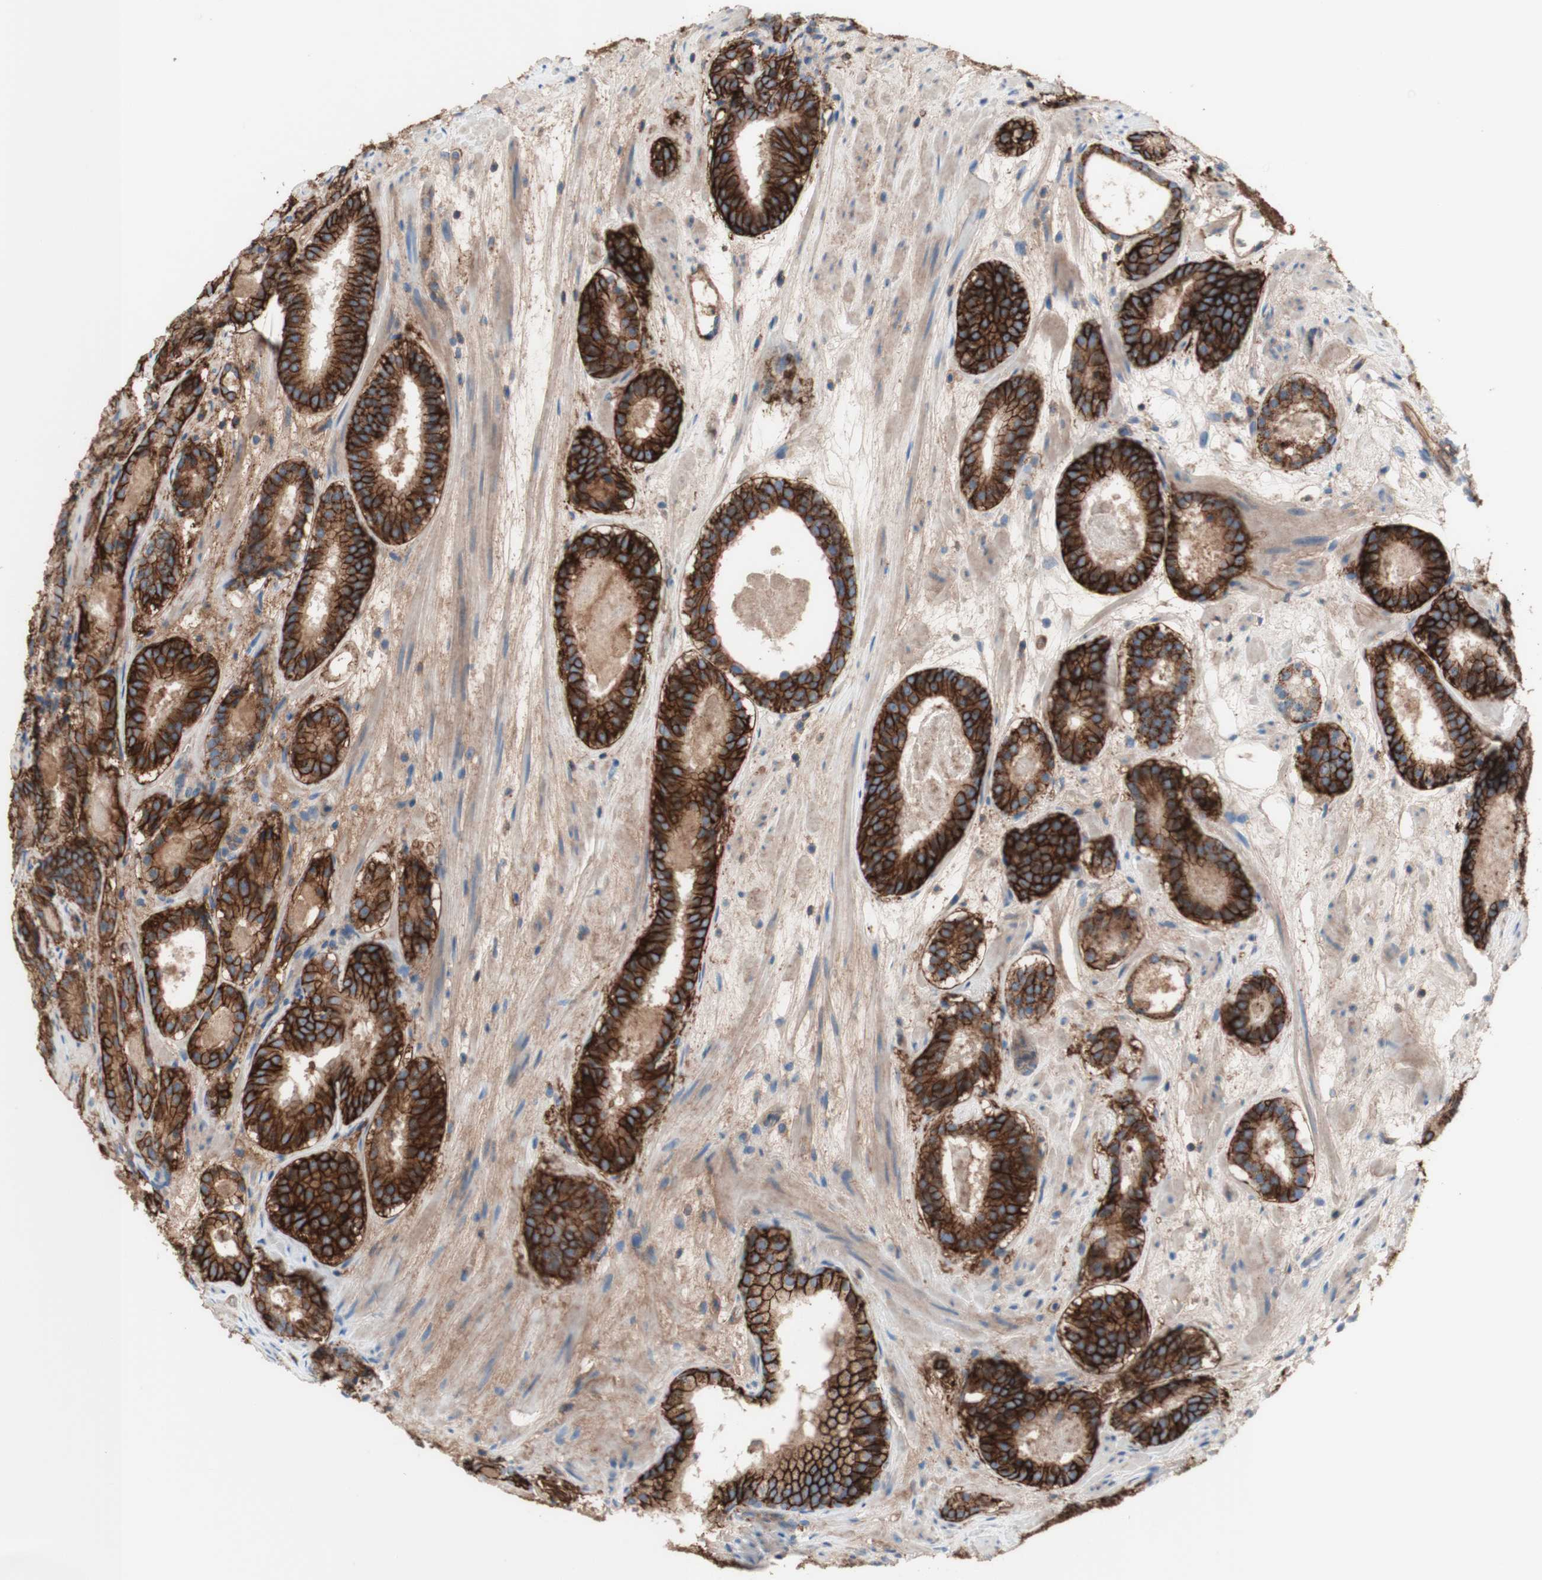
{"staining": {"intensity": "strong", "quantity": ">75%", "location": "cytoplasmic/membranous"}, "tissue": "prostate cancer", "cell_type": "Tumor cells", "image_type": "cancer", "snomed": [{"axis": "morphology", "description": "Adenocarcinoma, Low grade"}, {"axis": "topography", "description": "Prostate"}], "caption": "There is high levels of strong cytoplasmic/membranous staining in tumor cells of prostate low-grade adenocarcinoma, as demonstrated by immunohistochemical staining (brown color).", "gene": "CD46", "patient": {"sex": "male", "age": 69}}